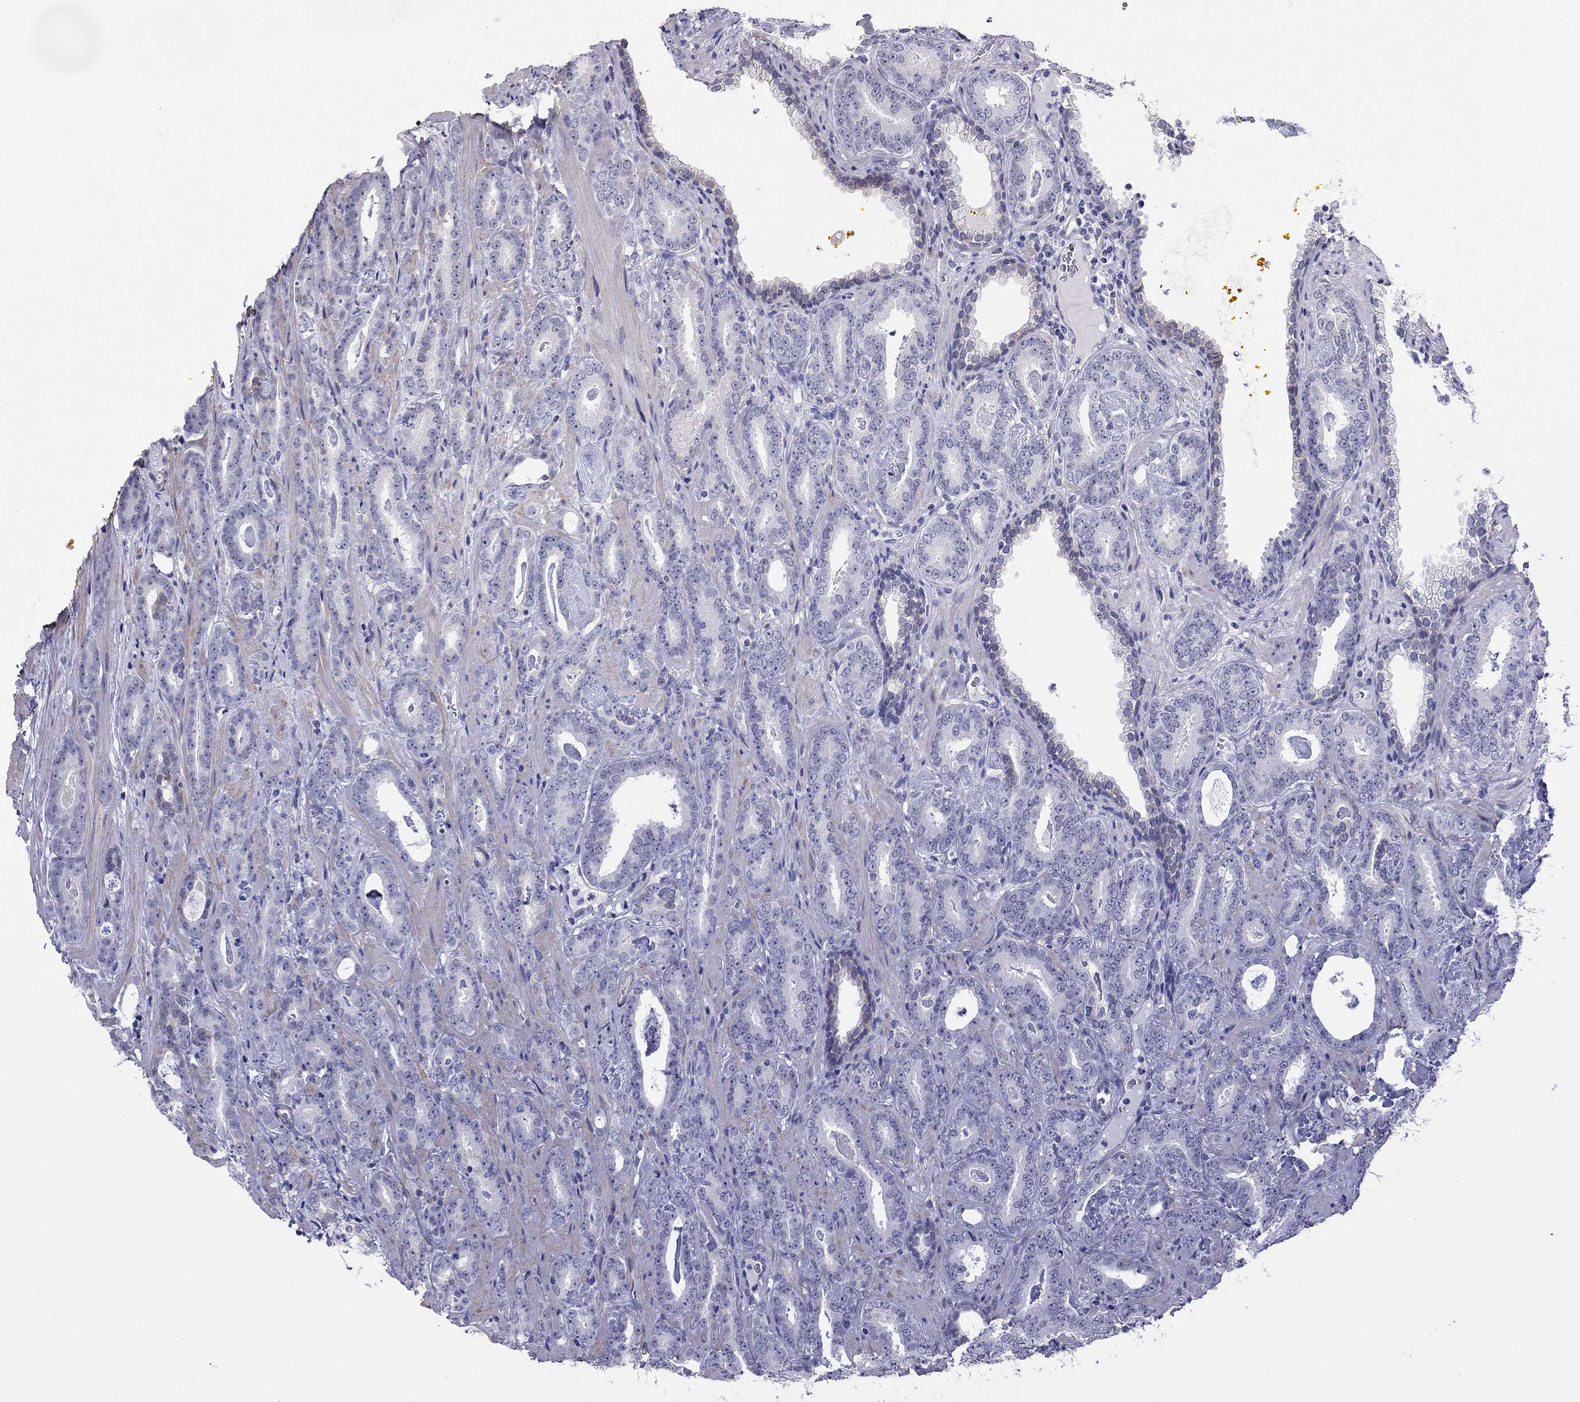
{"staining": {"intensity": "negative", "quantity": "none", "location": "none"}, "tissue": "prostate cancer", "cell_type": "Tumor cells", "image_type": "cancer", "snomed": [{"axis": "morphology", "description": "Adenocarcinoma, Medium grade"}, {"axis": "topography", "description": "Prostate and seminal vesicle, NOS"}, {"axis": "topography", "description": "Prostate"}], "caption": "Tumor cells are negative for protein expression in human prostate cancer (medium-grade adenocarcinoma). Brightfield microscopy of IHC stained with DAB (brown) and hematoxylin (blue), captured at high magnification.", "gene": "MYMX", "patient": {"sex": "male", "age": 54}}